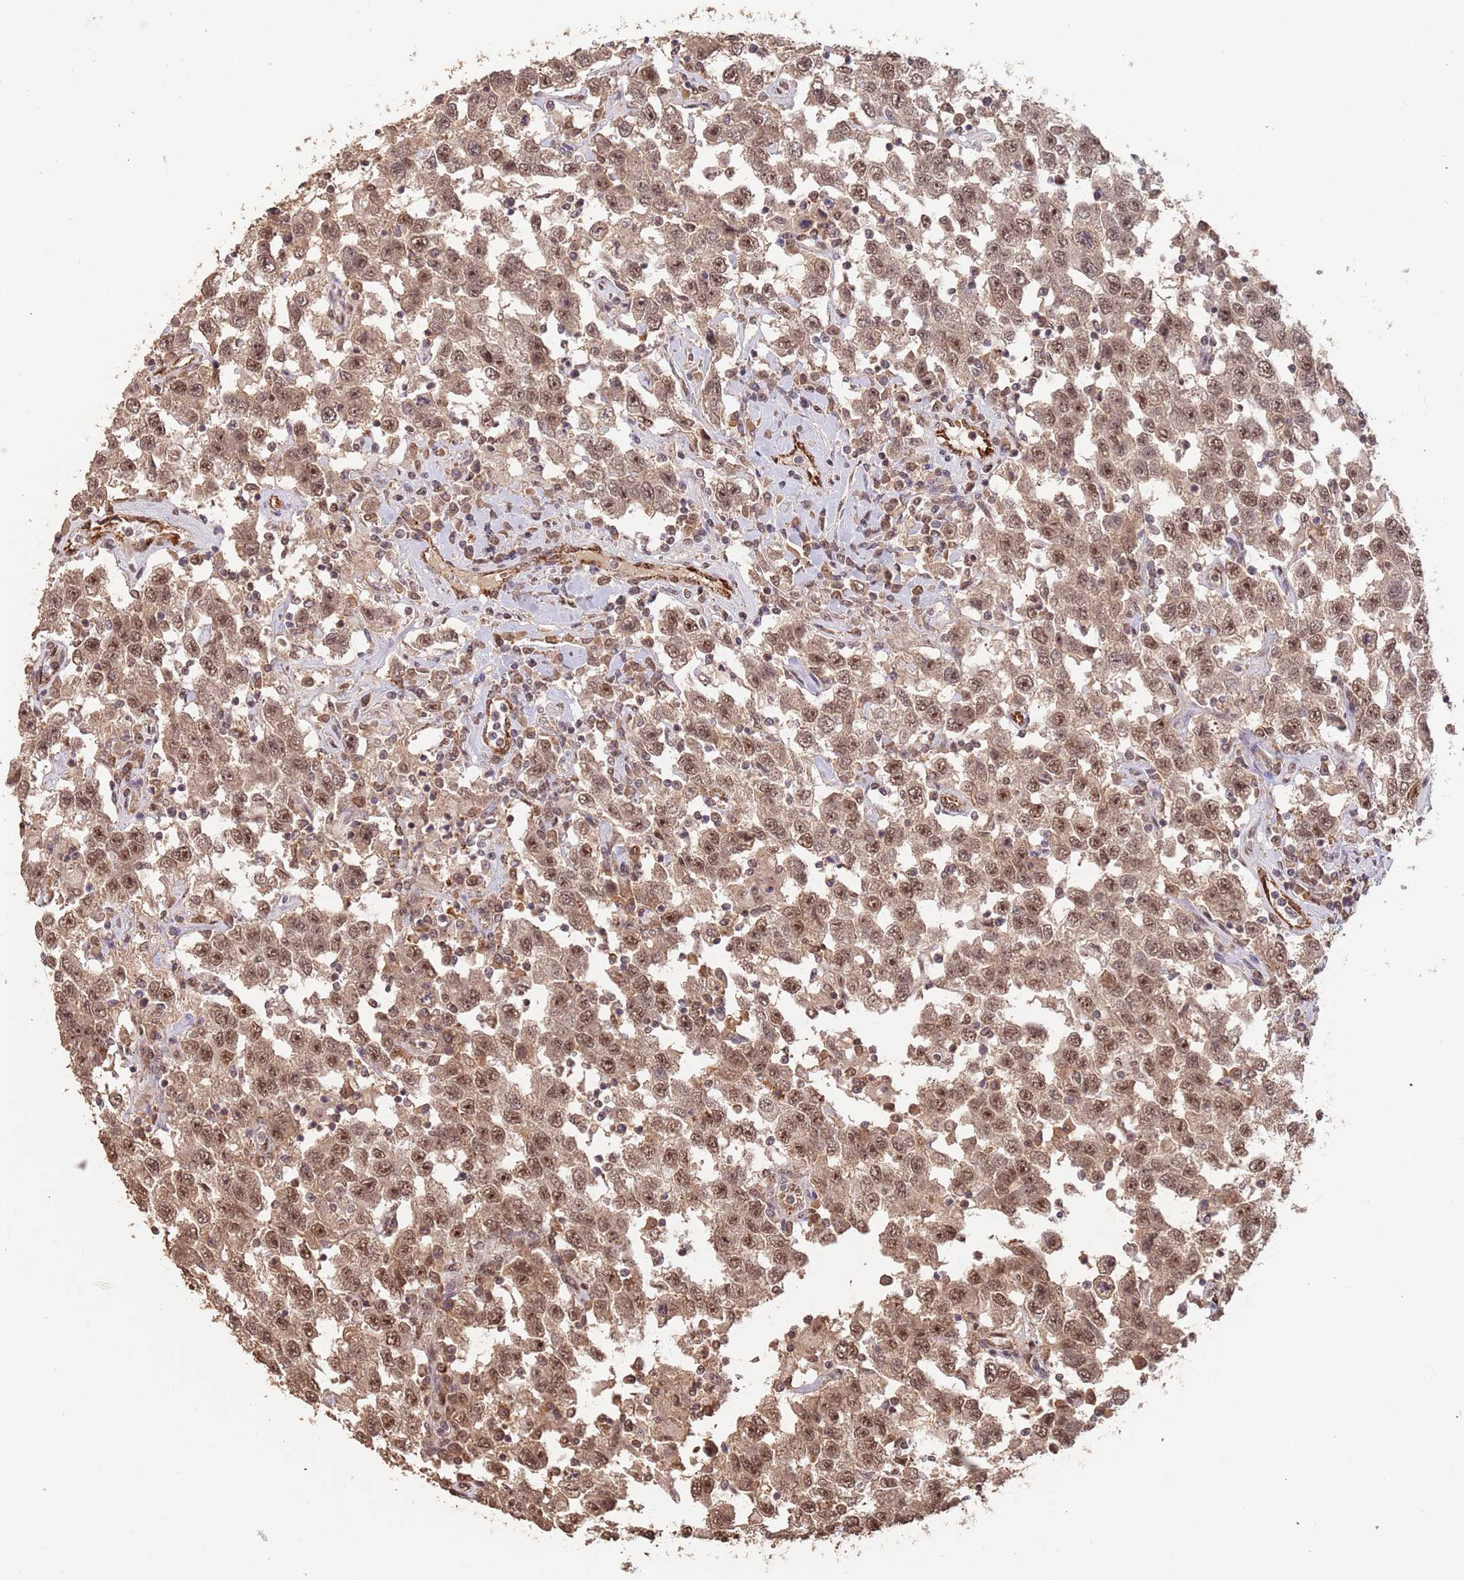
{"staining": {"intensity": "moderate", "quantity": ">75%", "location": "cytoplasmic/membranous,nuclear"}, "tissue": "testis cancer", "cell_type": "Tumor cells", "image_type": "cancer", "snomed": [{"axis": "morphology", "description": "Seminoma, NOS"}, {"axis": "topography", "description": "Testis"}], "caption": "Testis seminoma stained with a brown dye demonstrates moderate cytoplasmic/membranous and nuclear positive positivity in about >75% of tumor cells.", "gene": "RFXANK", "patient": {"sex": "male", "age": 41}}